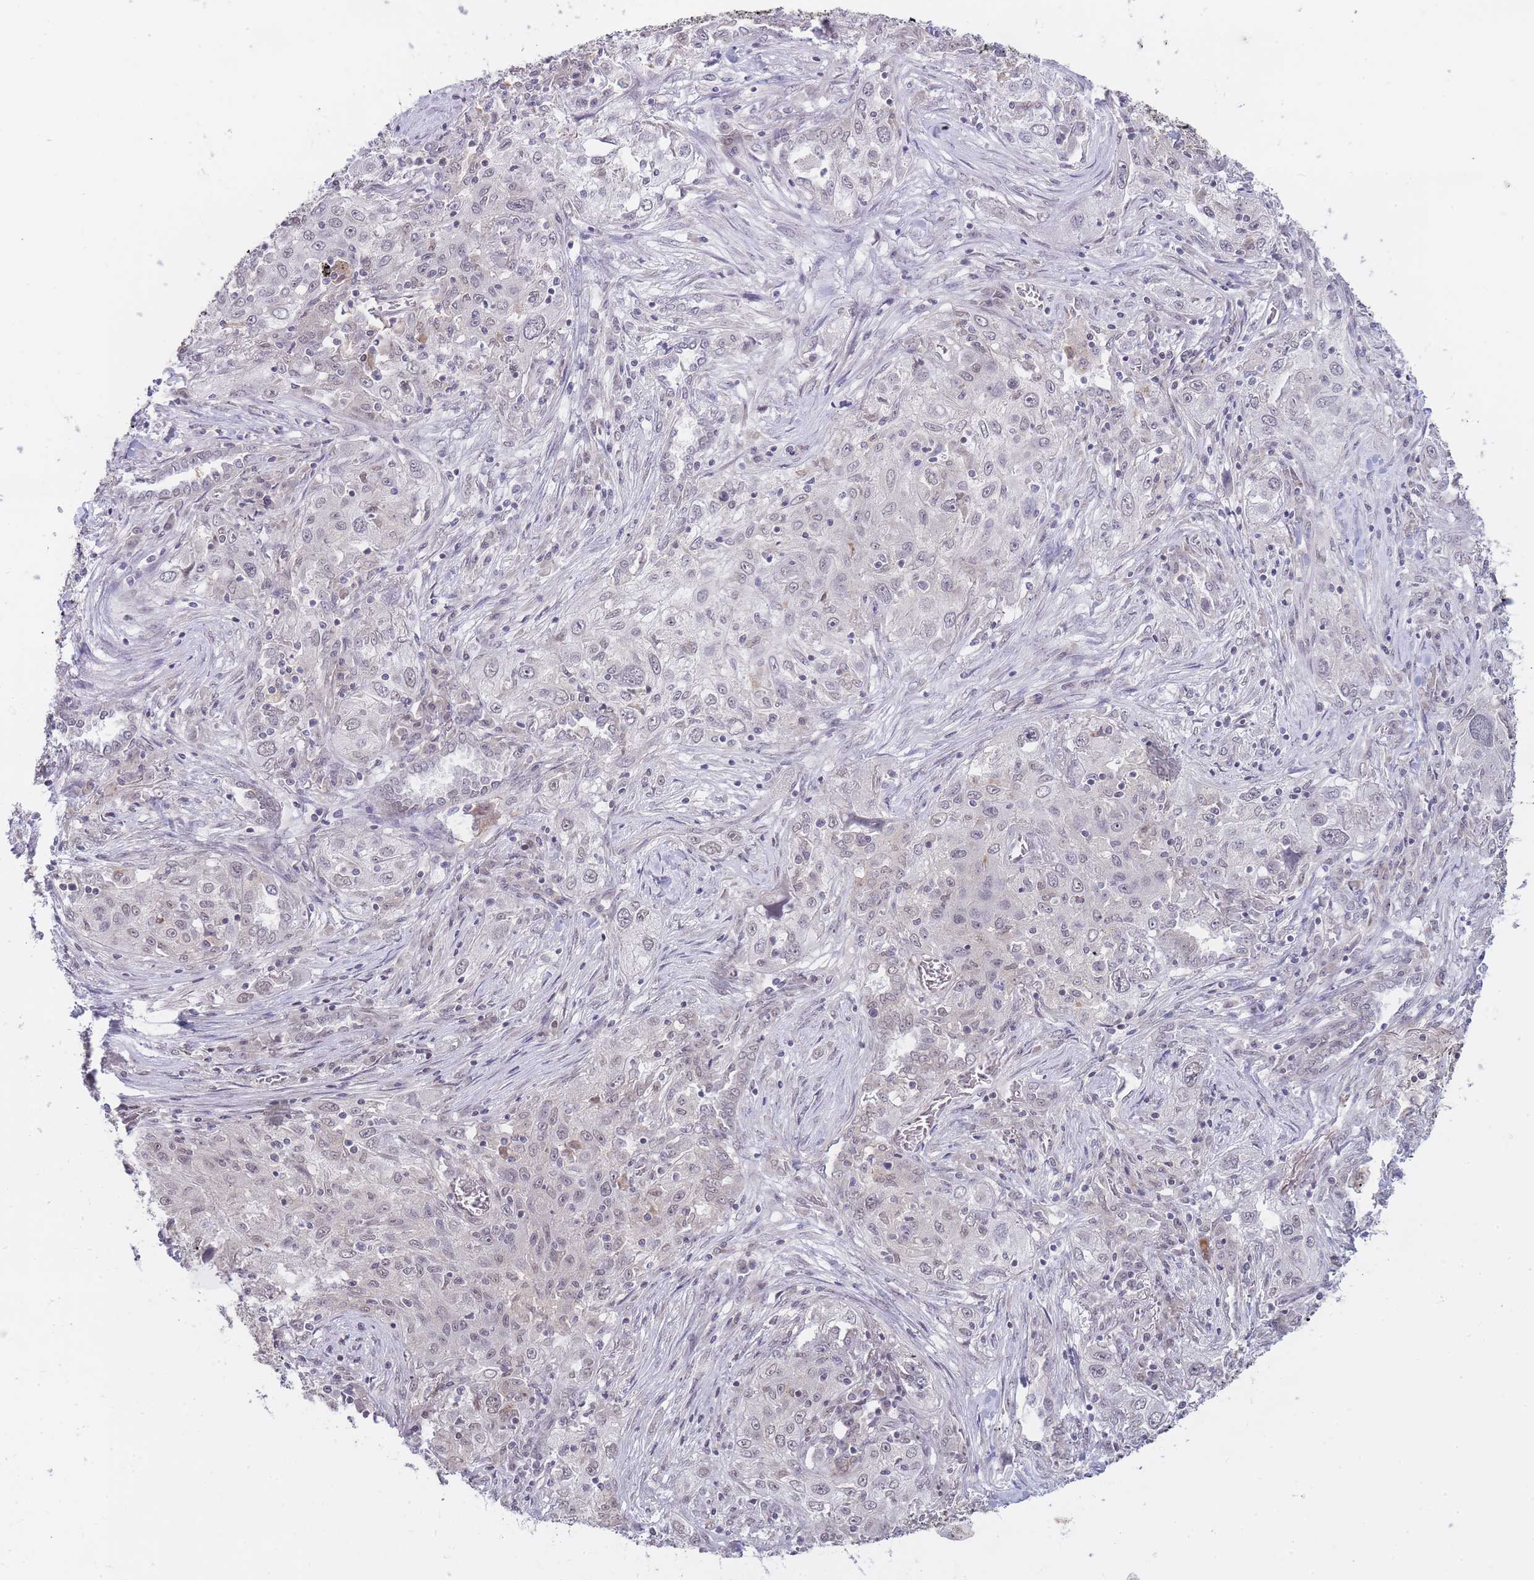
{"staining": {"intensity": "weak", "quantity": "25%-75%", "location": "nuclear"}, "tissue": "lung cancer", "cell_type": "Tumor cells", "image_type": "cancer", "snomed": [{"axis": "morphology", "description": "Squamous cell carcinoma, NOS"}, {"axis": "topography", "description": "Lung"}], "caption": "Immunohistochemistry (IHC) (DAB) staining of lung squamous cell carcinoma reveals weak nuclear protein expression in about 25%-75% of tumor cells.", "gene": "GOLGA6L25", "patient": {"sex": "female", "age": 69}}